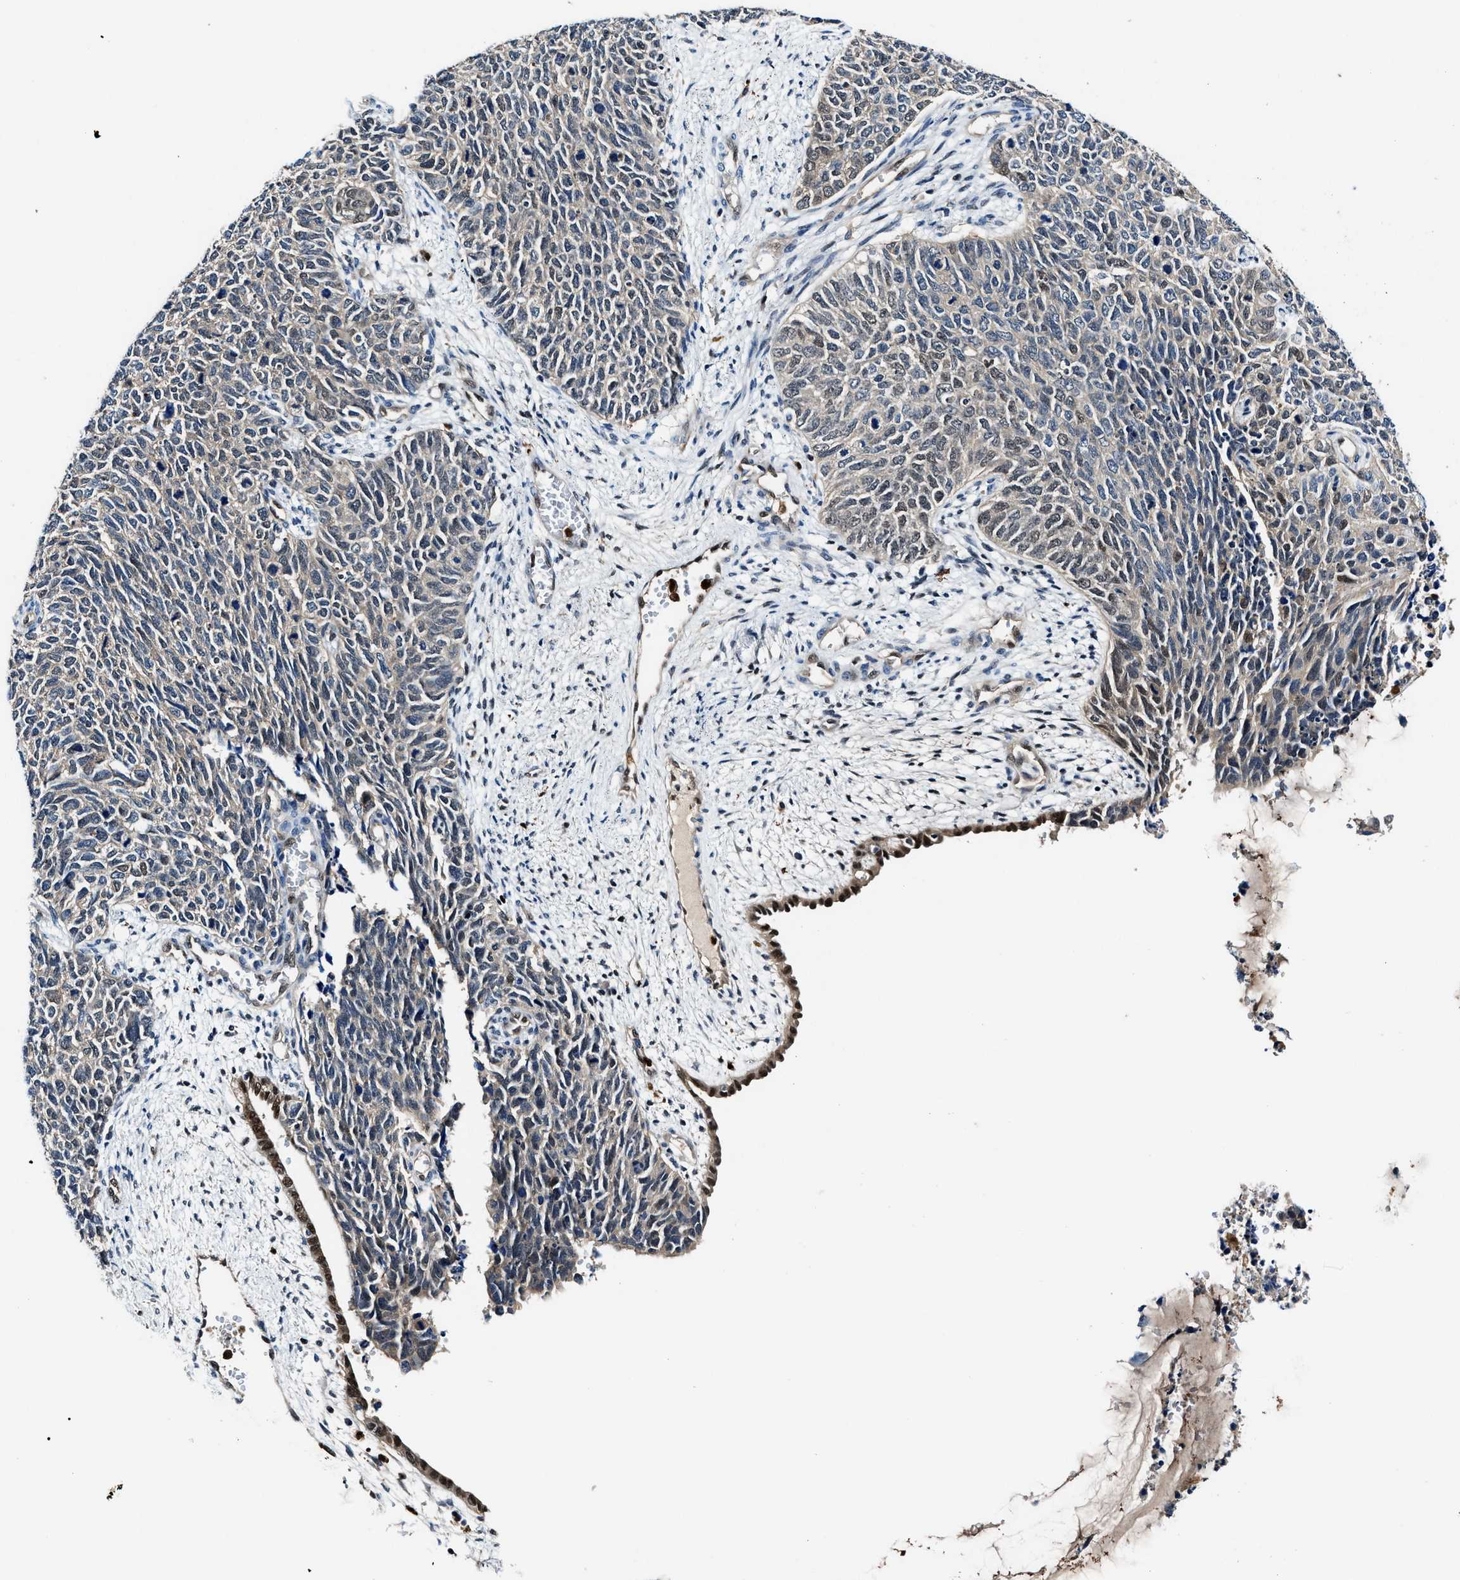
{"staining": {"intensity": "moderate", "quantity": "<25%", "location": "nuclear"}, "tissue": "cervical cancer", "cell_type": "Tumor cells", "image_type": "cancer", "snomed": [{"axis": "morphology", "description": "Squamous cell carcinoma, NOS"}, {"axis": "topography", "description": "Cervix"}], "caption": "Immunohistochemistry (DAB) staining of squamous cell carcinoma (cervical) exhibits moderate nuclear protein positivity in about <25% of tumor cells. (DAB (3,3'-diaminobenzidine) IHC, brown staining for protein, blue staining for nuclei).", "gene": "LTA4H", "patient": {"sex": "female", "age": 63}}